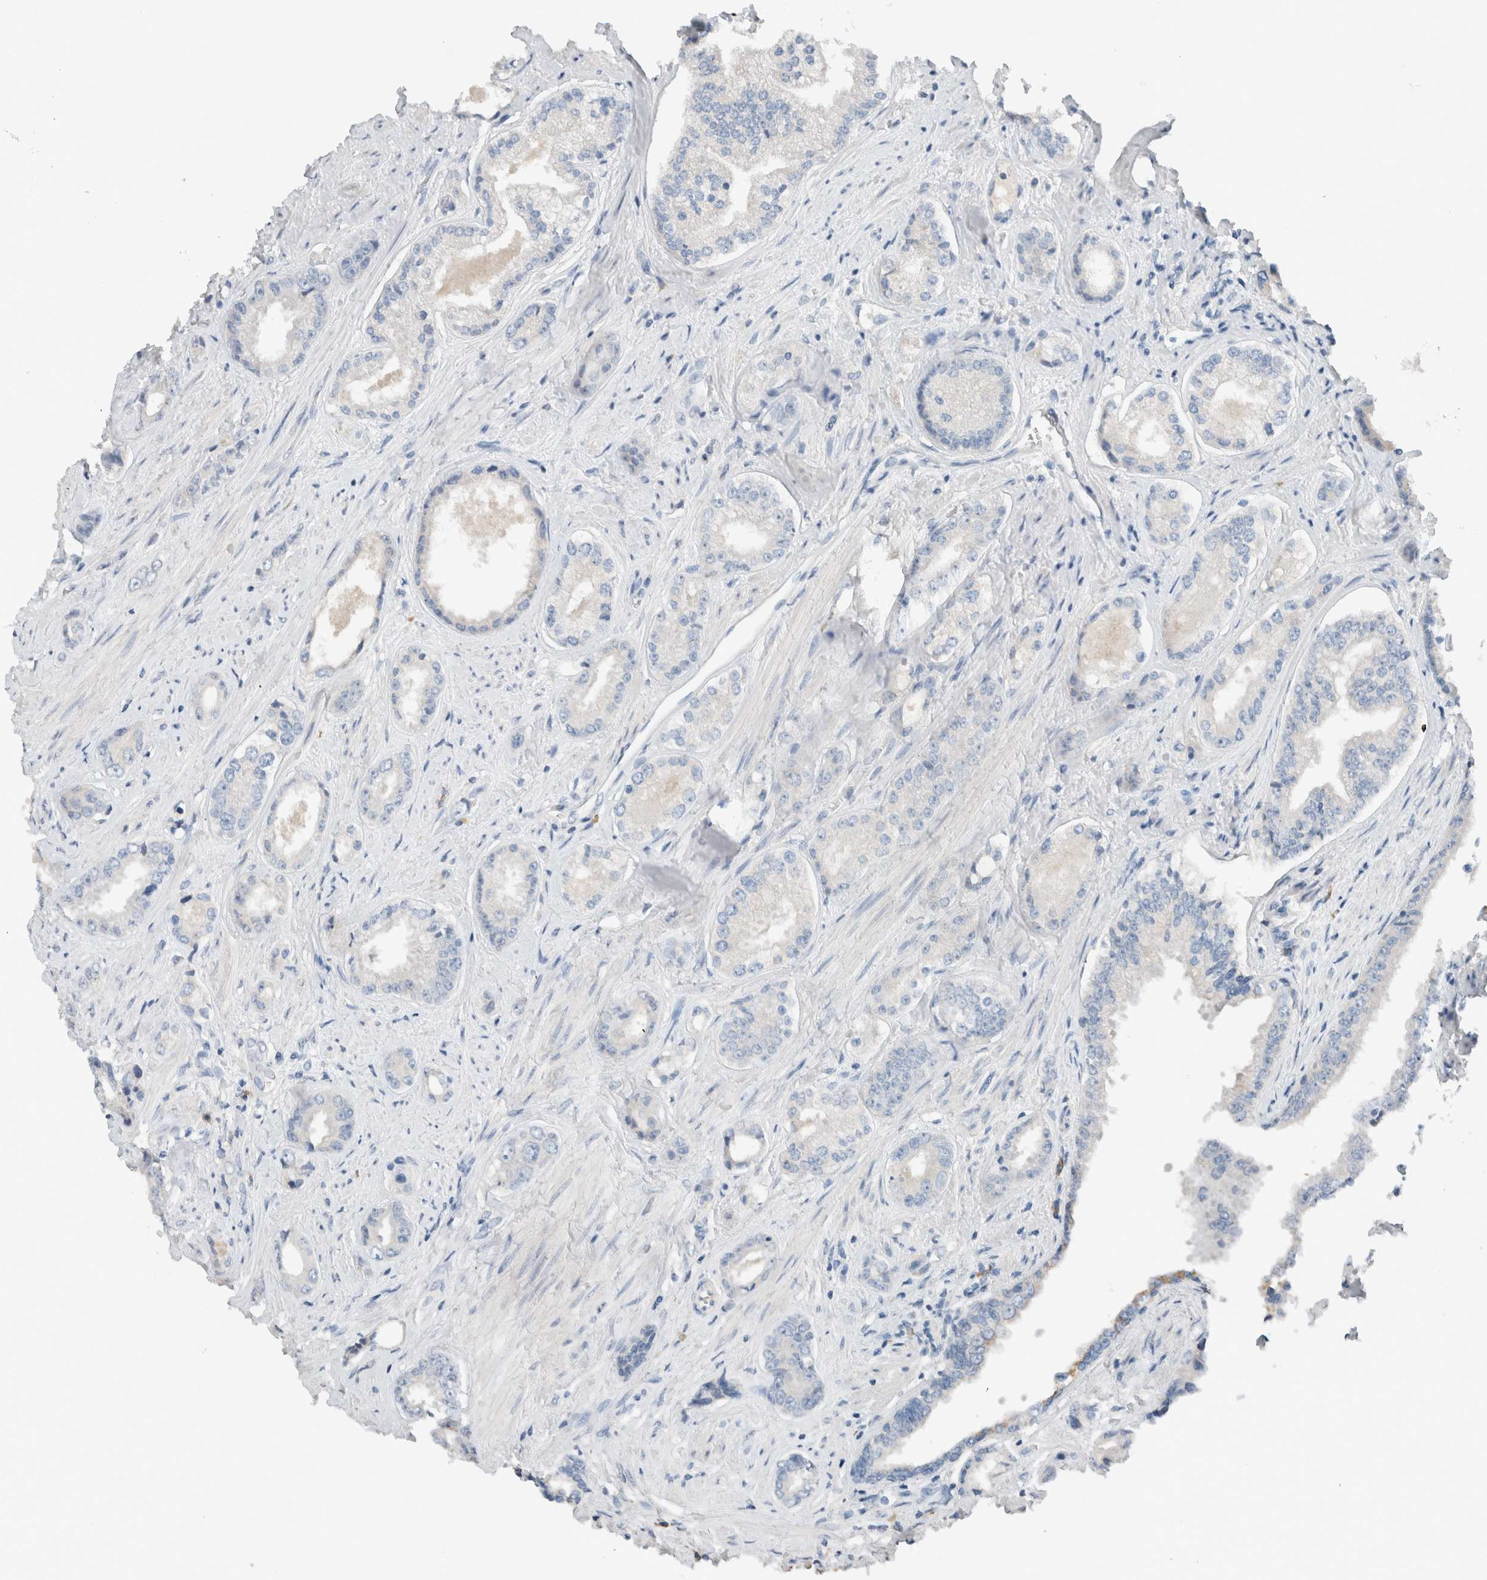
{"staining": {"intensity": "negative", "quantity": "none", "location": "none"}, "tissue": "prostate cancer", "cell_type": "Tumor cells", "image_type": "cancer", "snomed": [{"axis": "morphology", "description": "Adenocarcinoma, High grade"}, {"axis": "topography", "description": "Prostate"}], "caption": "The micrograph exhibits no significant positivity in tumor cells of prostate adenocarcinoma (high-grade). Nuclei are stained in blue.", "gene": "DUOX1", "patient": {"sex": "male", "age": 61}}